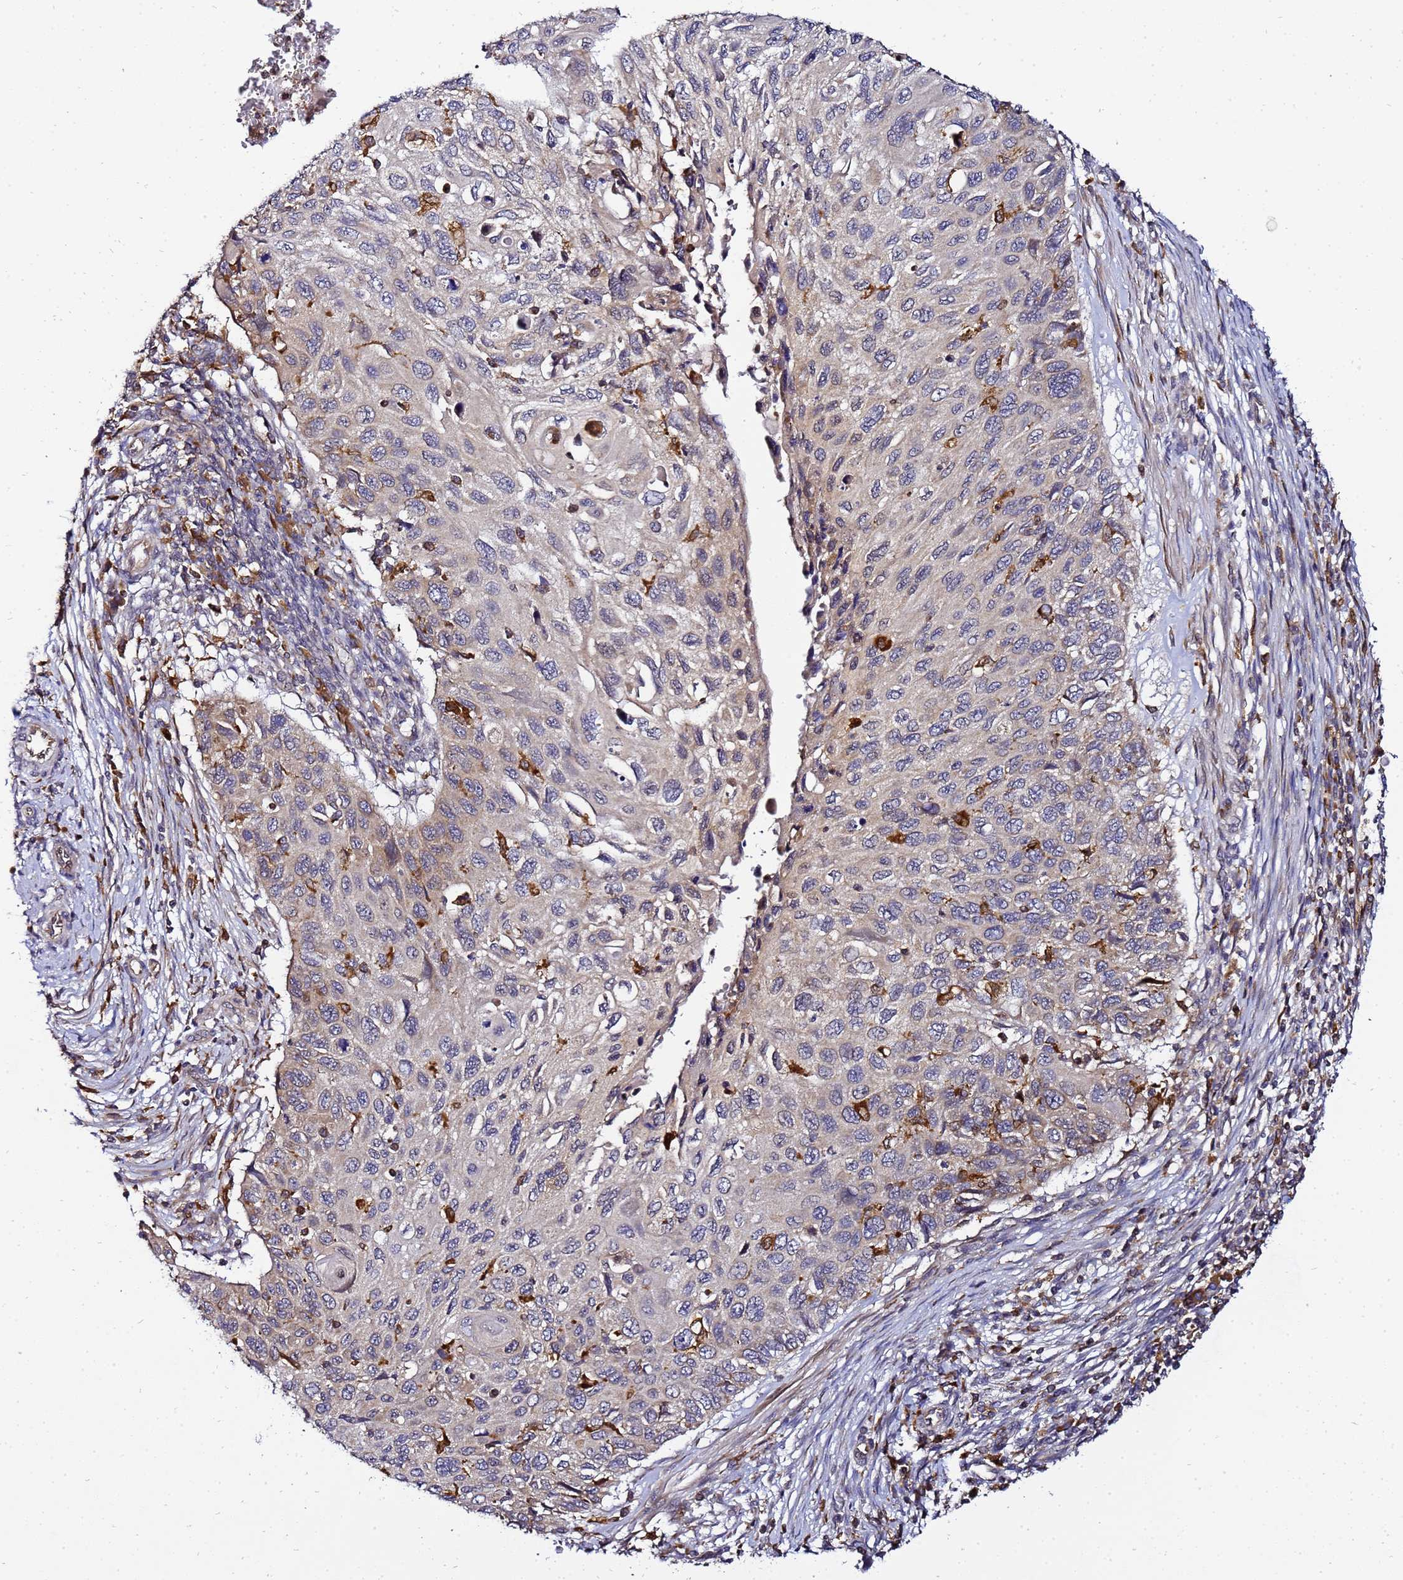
{"staining": {"intensity": "negative", "quantity": "none", "location": "none"}, "tissue": "cervical cancer", "cell_type": "Tumor cells", "image_type": "cancer", "snomed": [{"axis": "morphology", "description": "Squamous cell carcinoma, NOS"}, {"axis": "topography", "description": "Cervix"}], "caption": "Immunohistochemistry of human cervical cancer (squamous cell carcinoma) shows no positivity in tumor cells.", "gene": "ADPGK", "patient": {"sex": "female", "age": 70}}